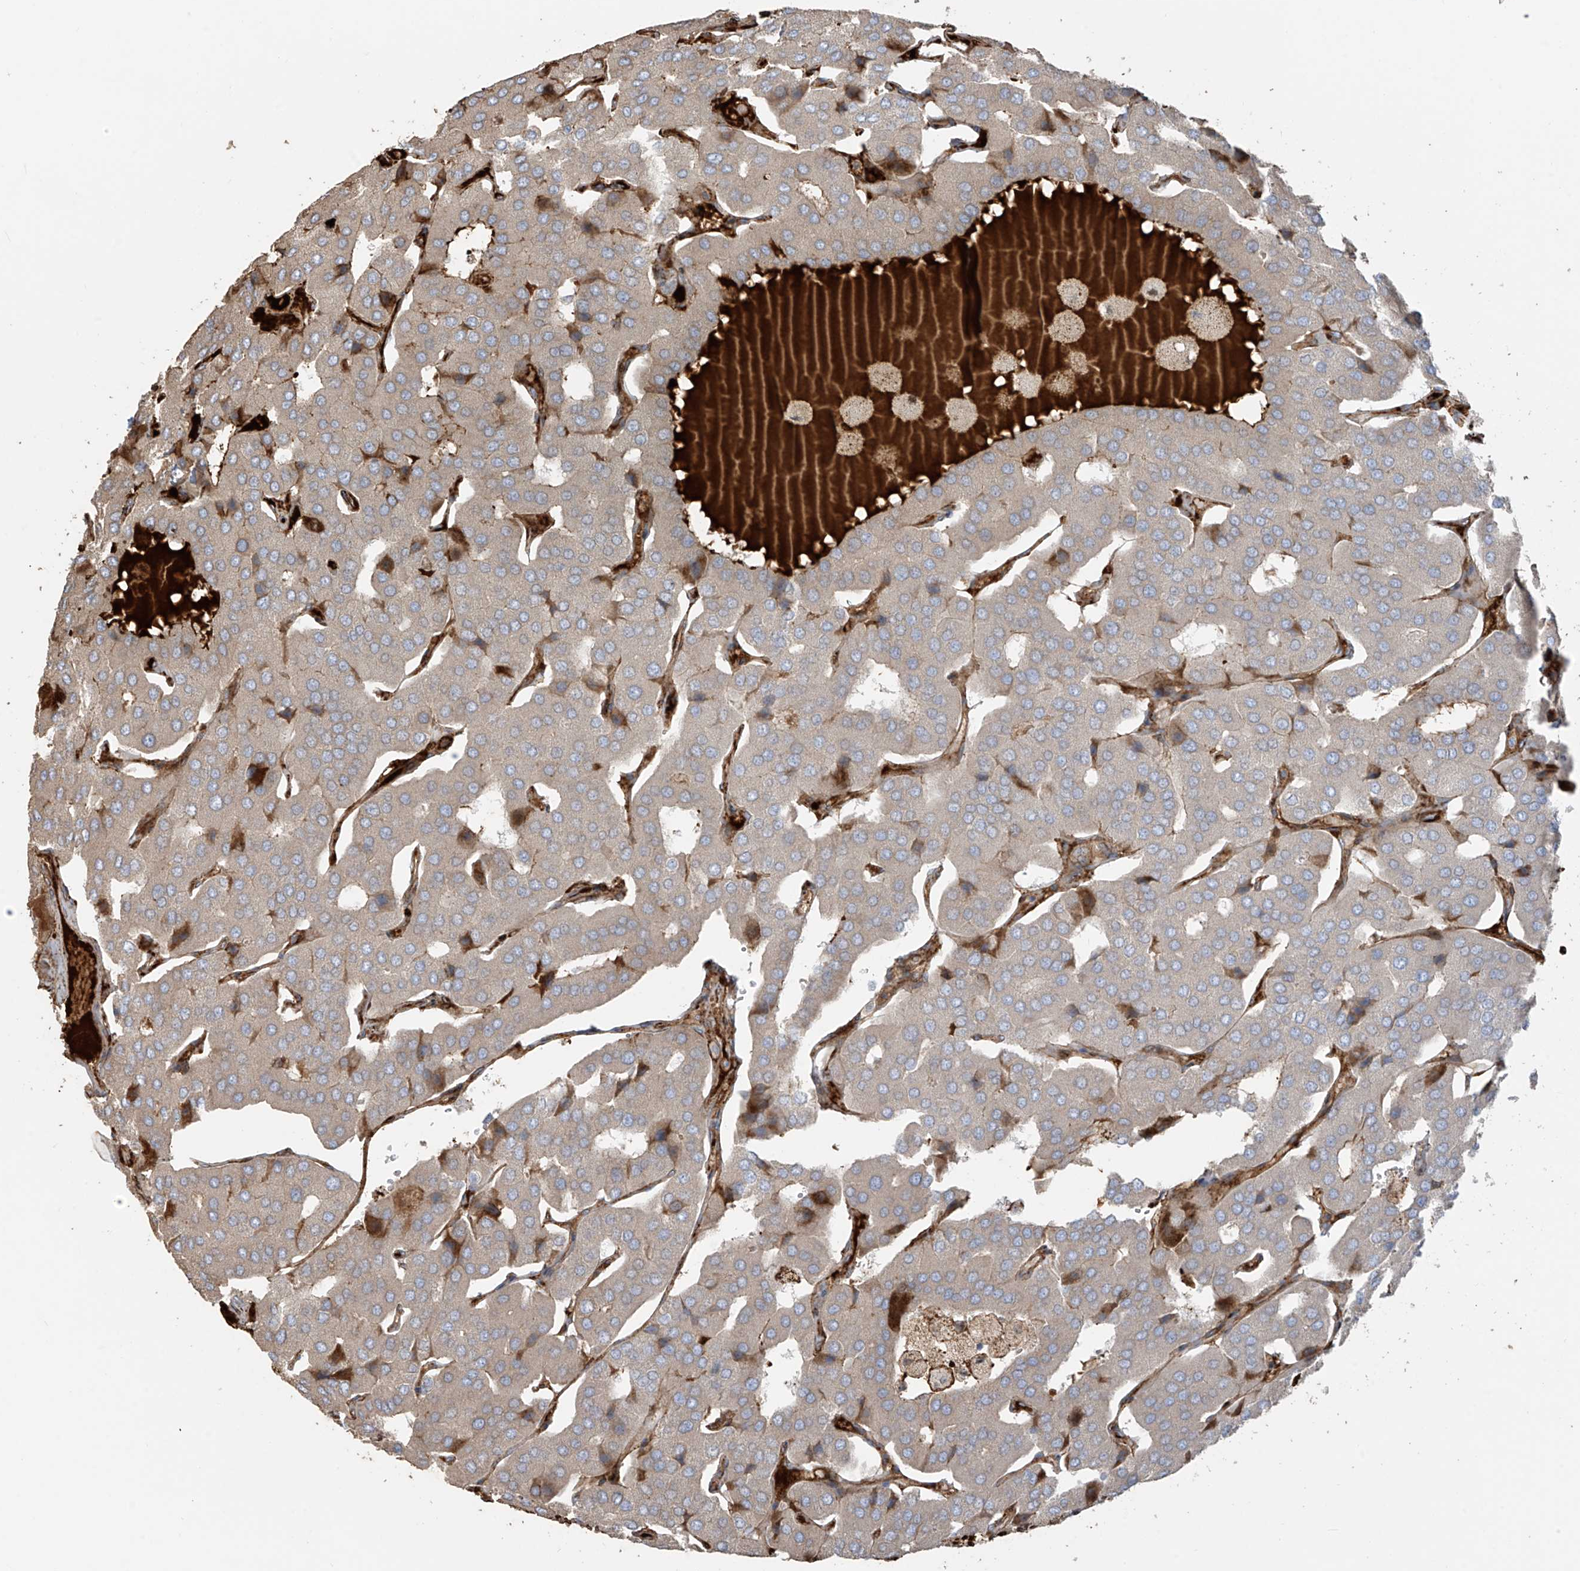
{"staining": {"intensity": "weak", "quantity": ">75%", "location": "cytoplasmic/membranous"}, "tissue": "parathyroid gland", "cell_type": "Glandular cells", "image_type": "normal", "snomed": [{"axis": "morphology", "description": "Normal tissue, NOS"}, {"axis": "morphology", "description": "Adenoma, NOS"}, {"axis": "topography", "description": "Parathyroid gland"}], "caption": "A low amount of weak cytoplasmic/membranous staining is identified in approximately >75% of glandular cells in unremarkable parathyroid gland. (DAB = brown stain, brightfield microscopy at high magnification).", "gene": "ABTB1", "patient": {"sex": "female", "age": 86}}